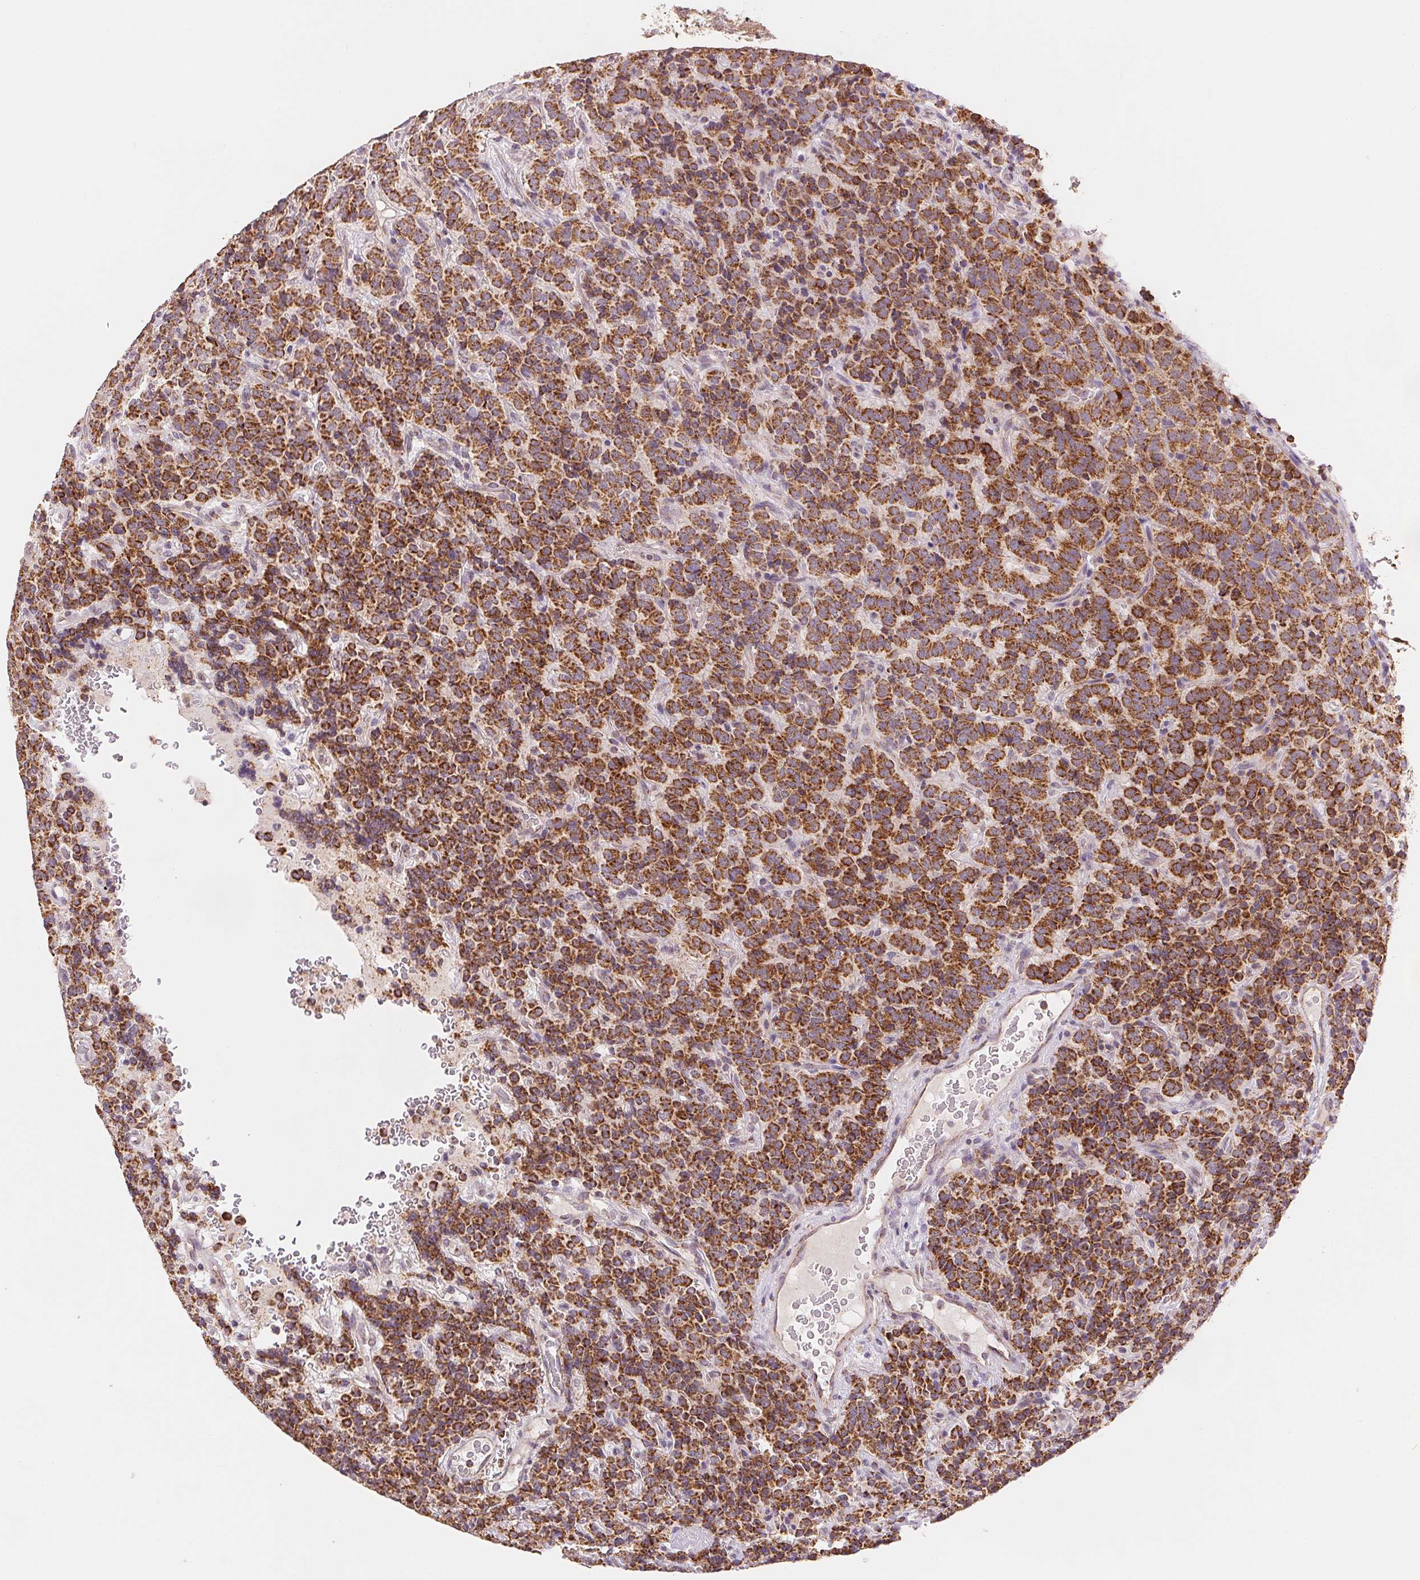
{"staining": {"intensity": "strong", "quantity": ">75%", "location": "cytoplasmic/membranous"}, "tissue": "carcinoid", "cell_type": "Tumor cells", "image_type": "cancer", "snomed": [{"axis": "morphology", "description": "Carcinoid, malignant, NOS"}, {"axis": "topography", "description": "Pancreas"}], "caption": "Immunohistochemical staining of human carcinoid (malignant) reveals high levels of strong cytoplasmic/membranous protein expression in about >75% of tumor cells.", "gene": "SDHB", "patient": {"sex": "male", "age": 36}}